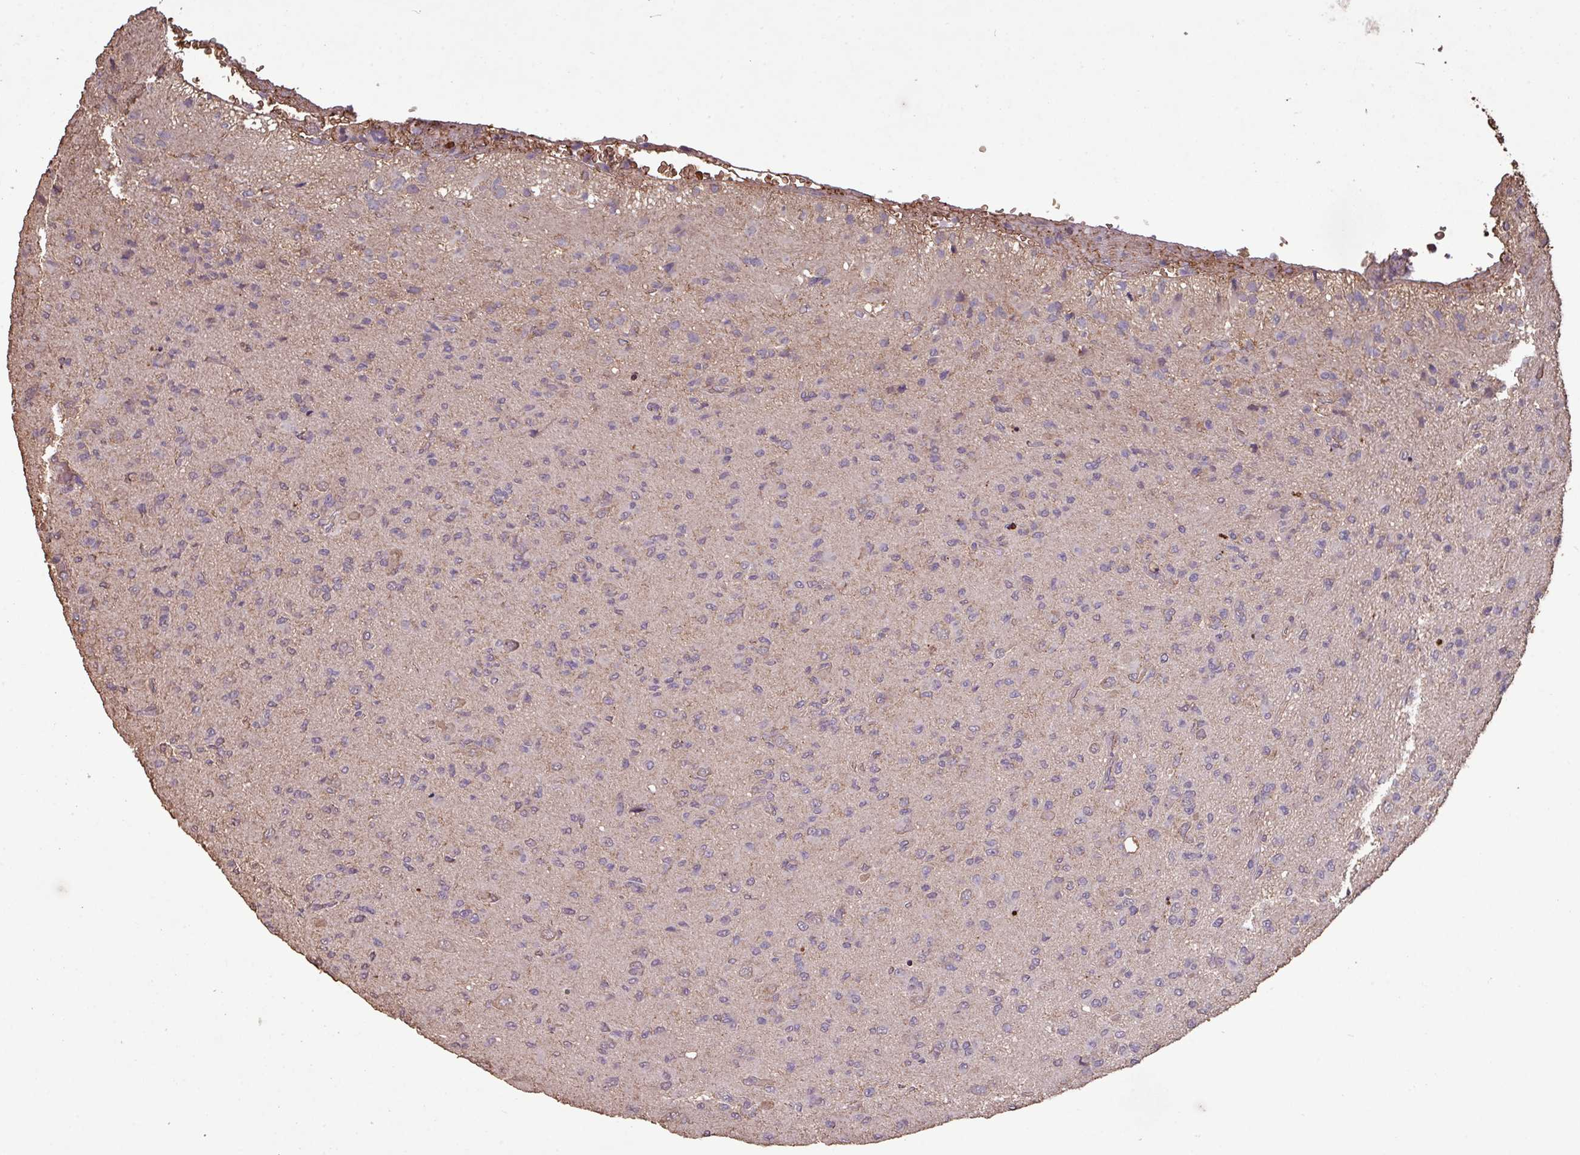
{"staining": {"intensity": "negative", "quantity": "none", "location": "none"}, "tissue": "glioma", "cell_type": "Tumor cells", "image_type": "cancer", "snomed": [{"axis": "morphology", "description": "Glioma, malignant, High grade"}, {"axis": "topography", "description": "Brain"}], "caption": "Immunohistochemistry of human glioma displays no staining in tumor cells.", "gene": "CAMK2B", "patient": {"sex": "male", "age": 36}}